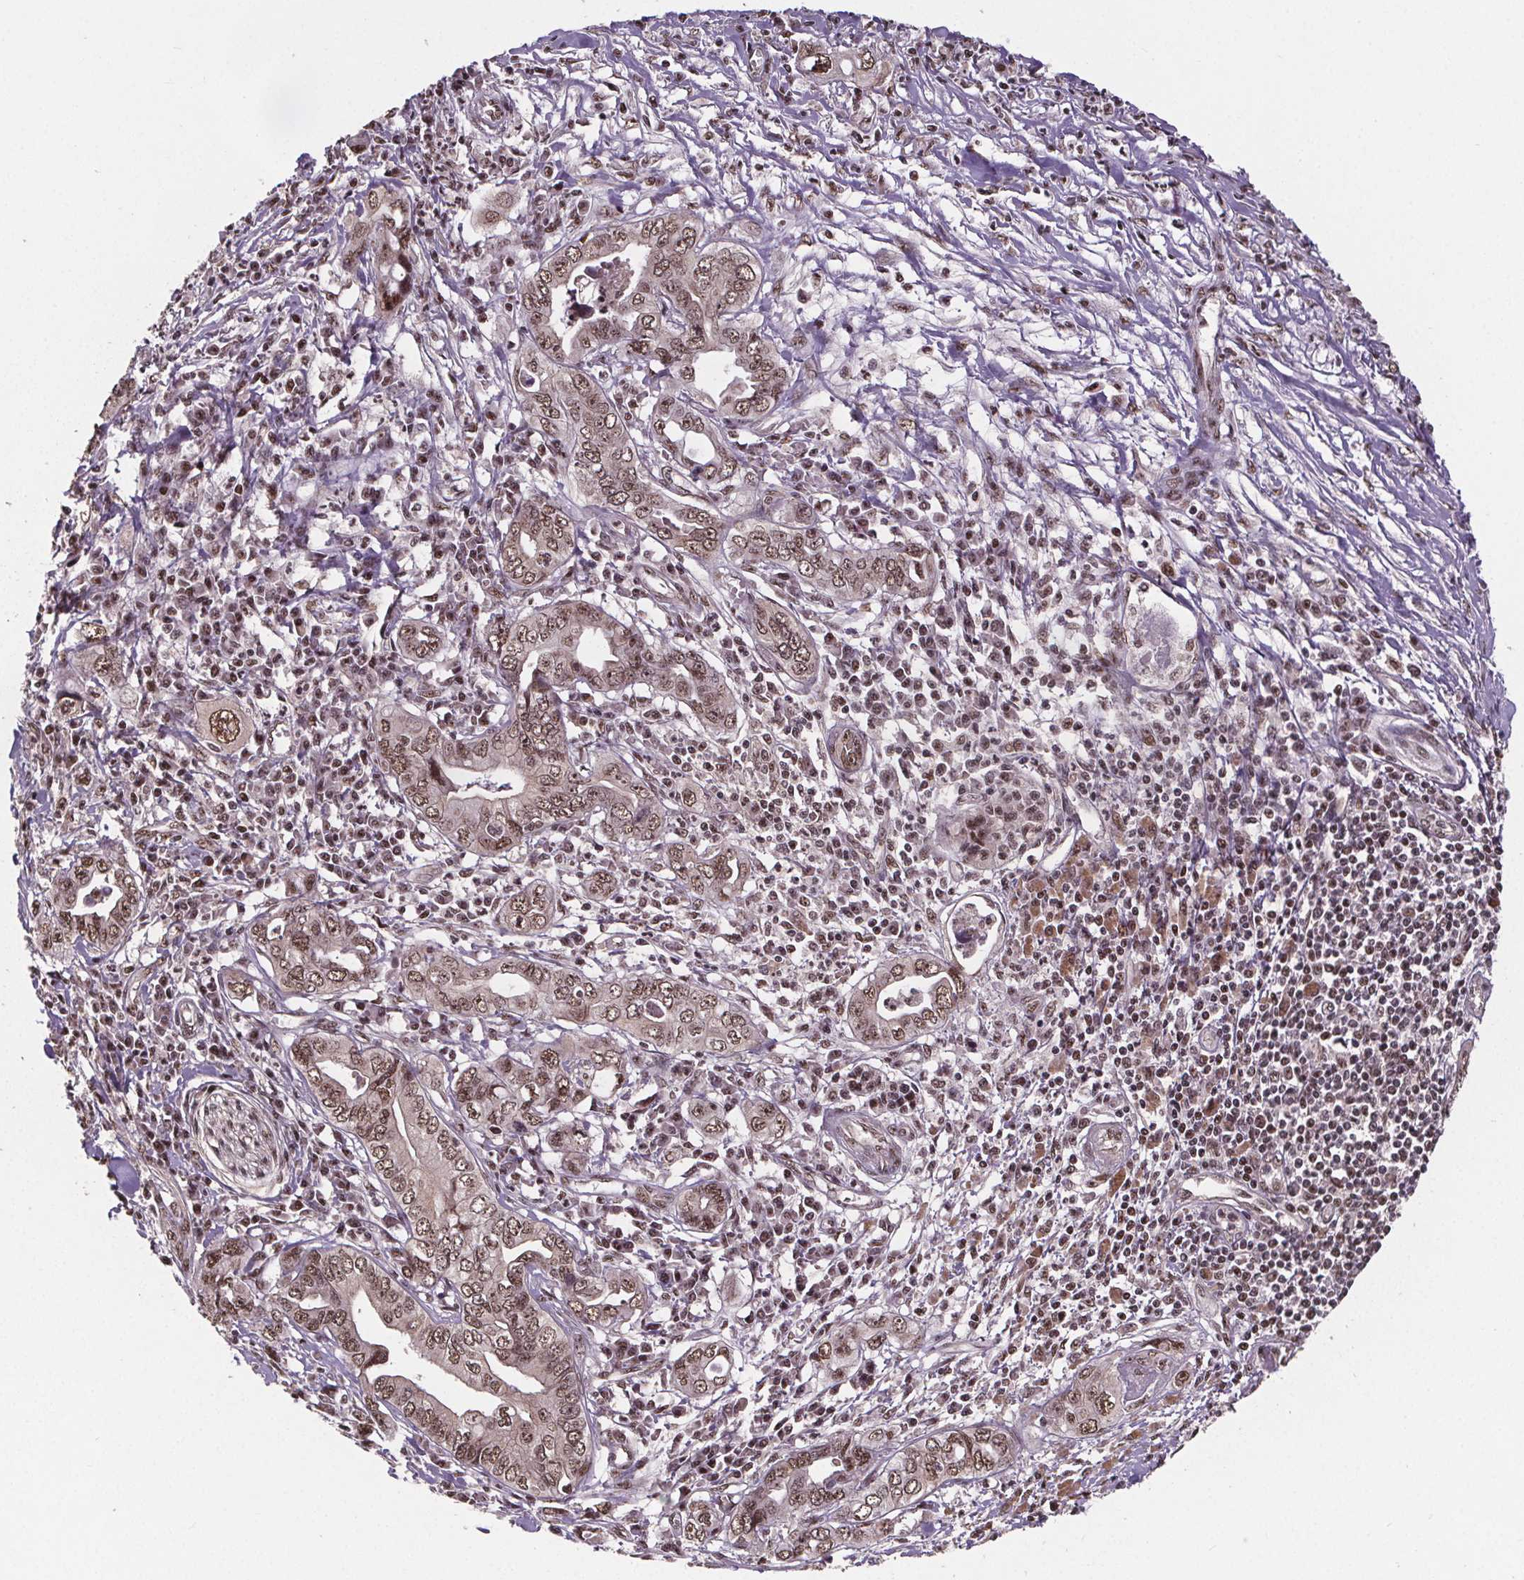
{"staining": {"intensity": "moderate", "quantity": ">75%", "location": "nuclear"}, "tissue": "pancreatic cancer", "cell_type": "Tumor cells", "image_type": "cancer", "snomed": [{"axis": "morphology", "description": "Adenocarcinoma, NOS"}, {"axis": "topography", "description": "Pancreas"}], "caption": "Tumor cells display medium levels of moderate nuclear staining in approximately >75% of cells in human pancreatic cancer (adenocarcinoma). (DAB = brown stain, brightfield microscopy at high magnification).", "gene": "JARID2", "patient": {"sex": "male", "age": 68}}